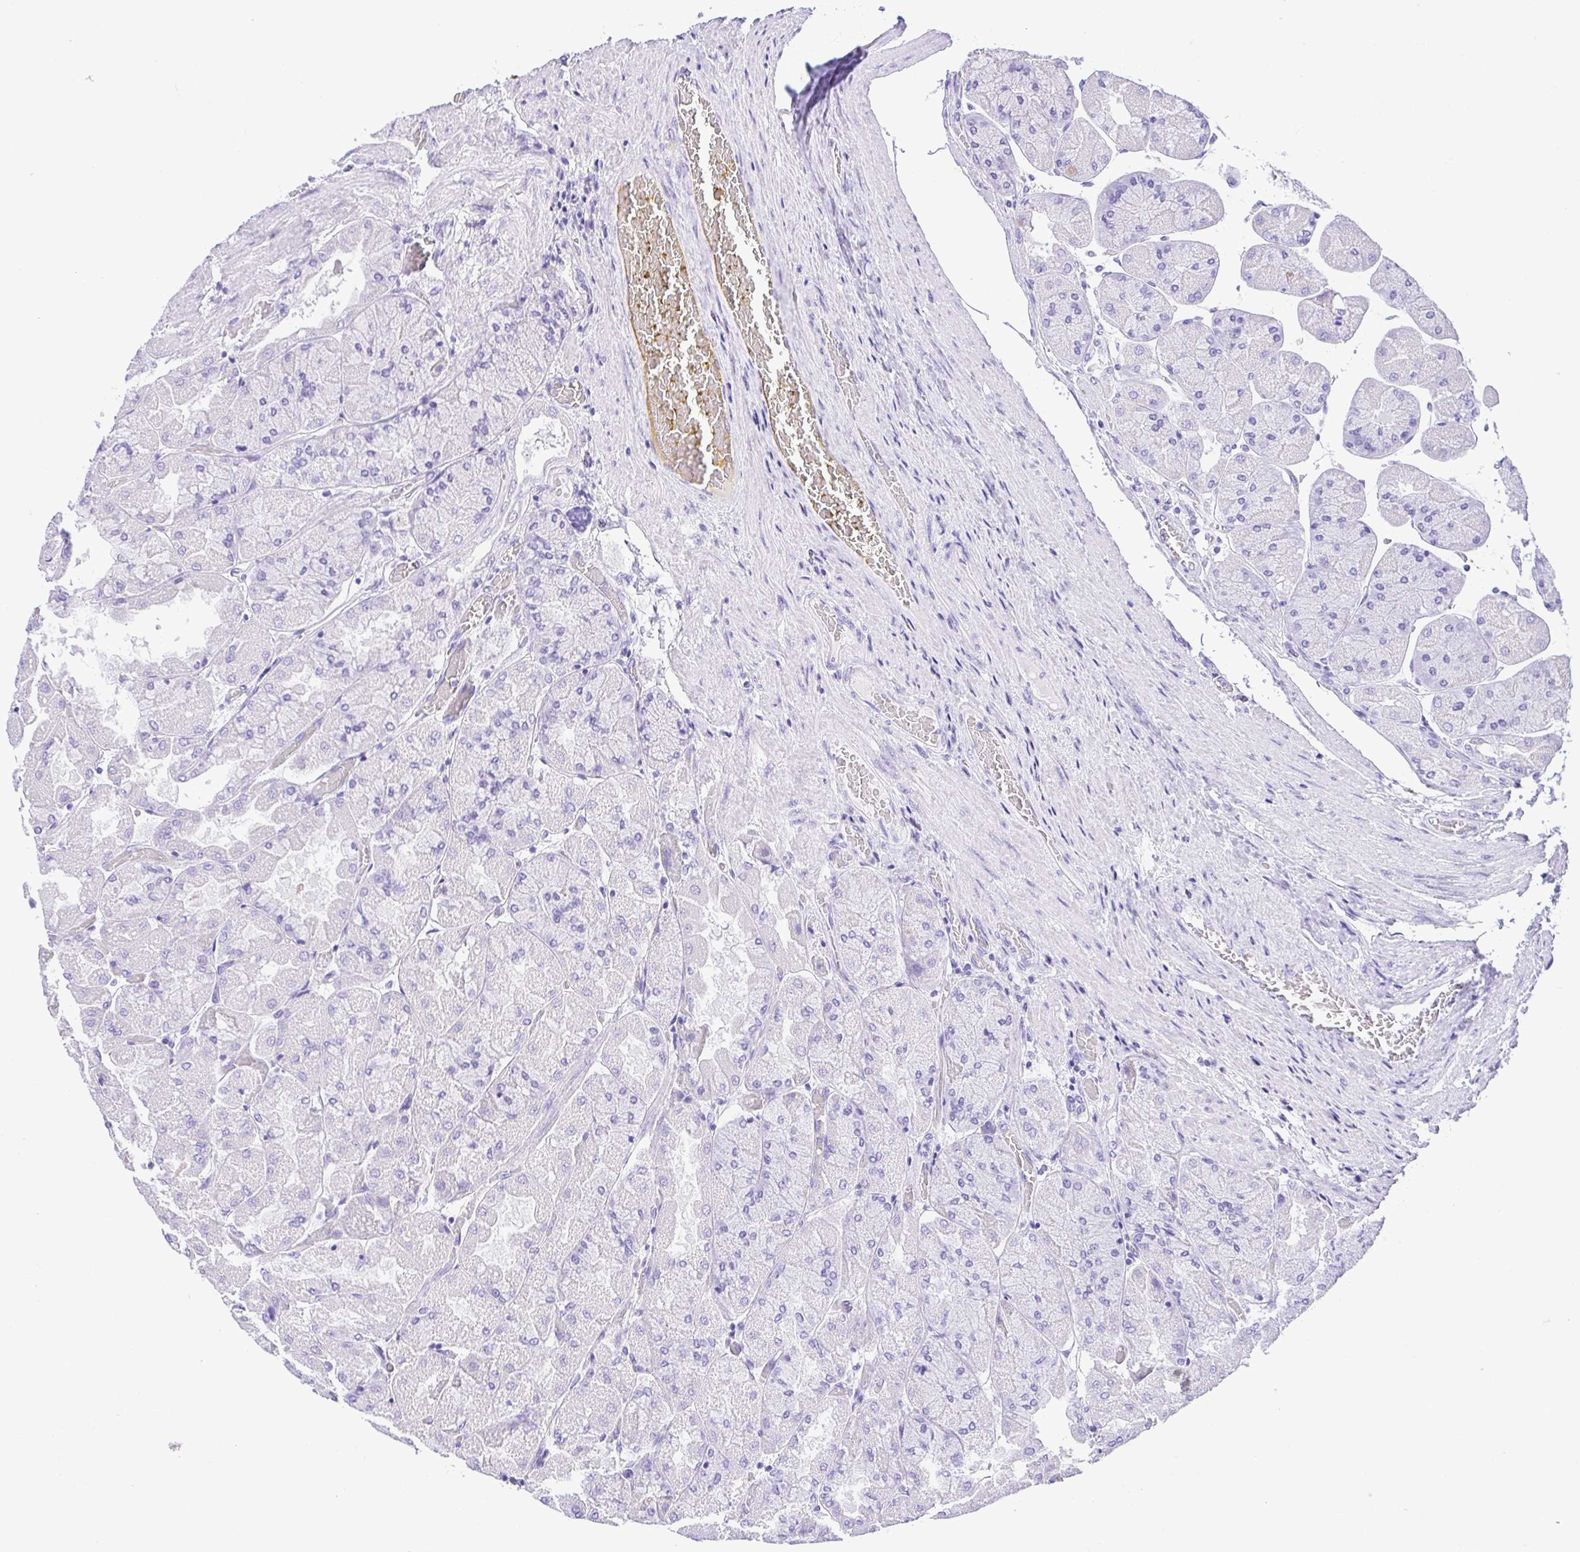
{"staining": {"intensity": "negative", "quantity": "none", "location": "none"}, "tissue": "stomach", "cell_type": "Glandular cells", "image_type": "normal", "snomed": [{"axis": "morphology", "description": "Normal tissue, NOS"}, {"axis": "topography", "description": "Stomach"}], "caption": "The IHC micrograph has no significant staining in glandular cells of stomach. Brightfield microscopy of IHC stained with DAB (3,3'-diaminobenzidine) (brown) and hematoxylin (blue), captured at high magnification.", "gene": "CDSN", "patient": {"sex": "female", "age": 61}}